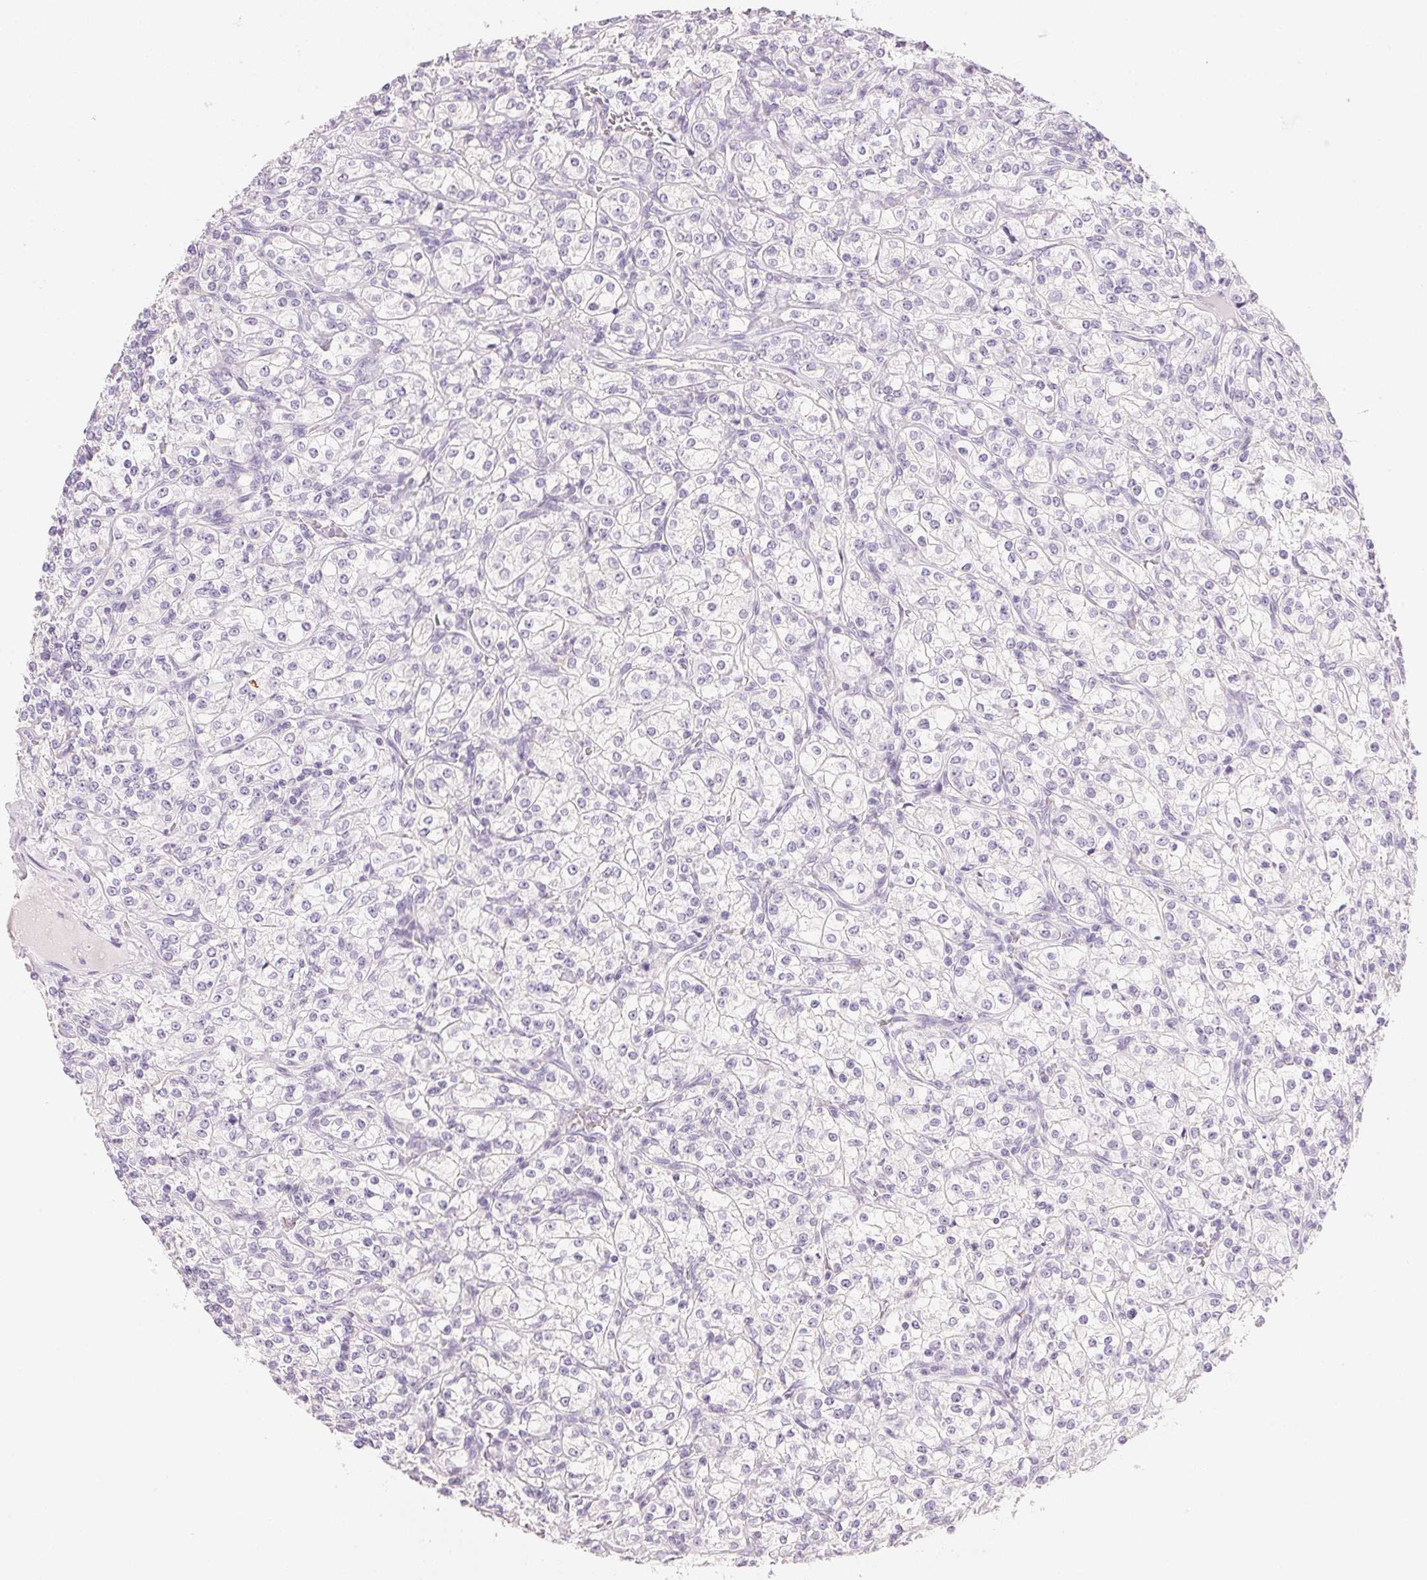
{"staining": {"intensity": "negative", "quantity": "none", "location": "none"}, "tissue": "renal cancer", "cell_type": "Tumor cells", "image_type": "cancer", "snomed": [{"axis": "morphology", "description": "Adenocarcinoma, NOS"}, {"axis": "topography", "description": "Kidney"}], "caption": "The histopathology image reveals no staining of tumor cells in adenocarcinoma (renal).", "gene": "ACP3", "patient": {"sex": "male", "age": 77}}